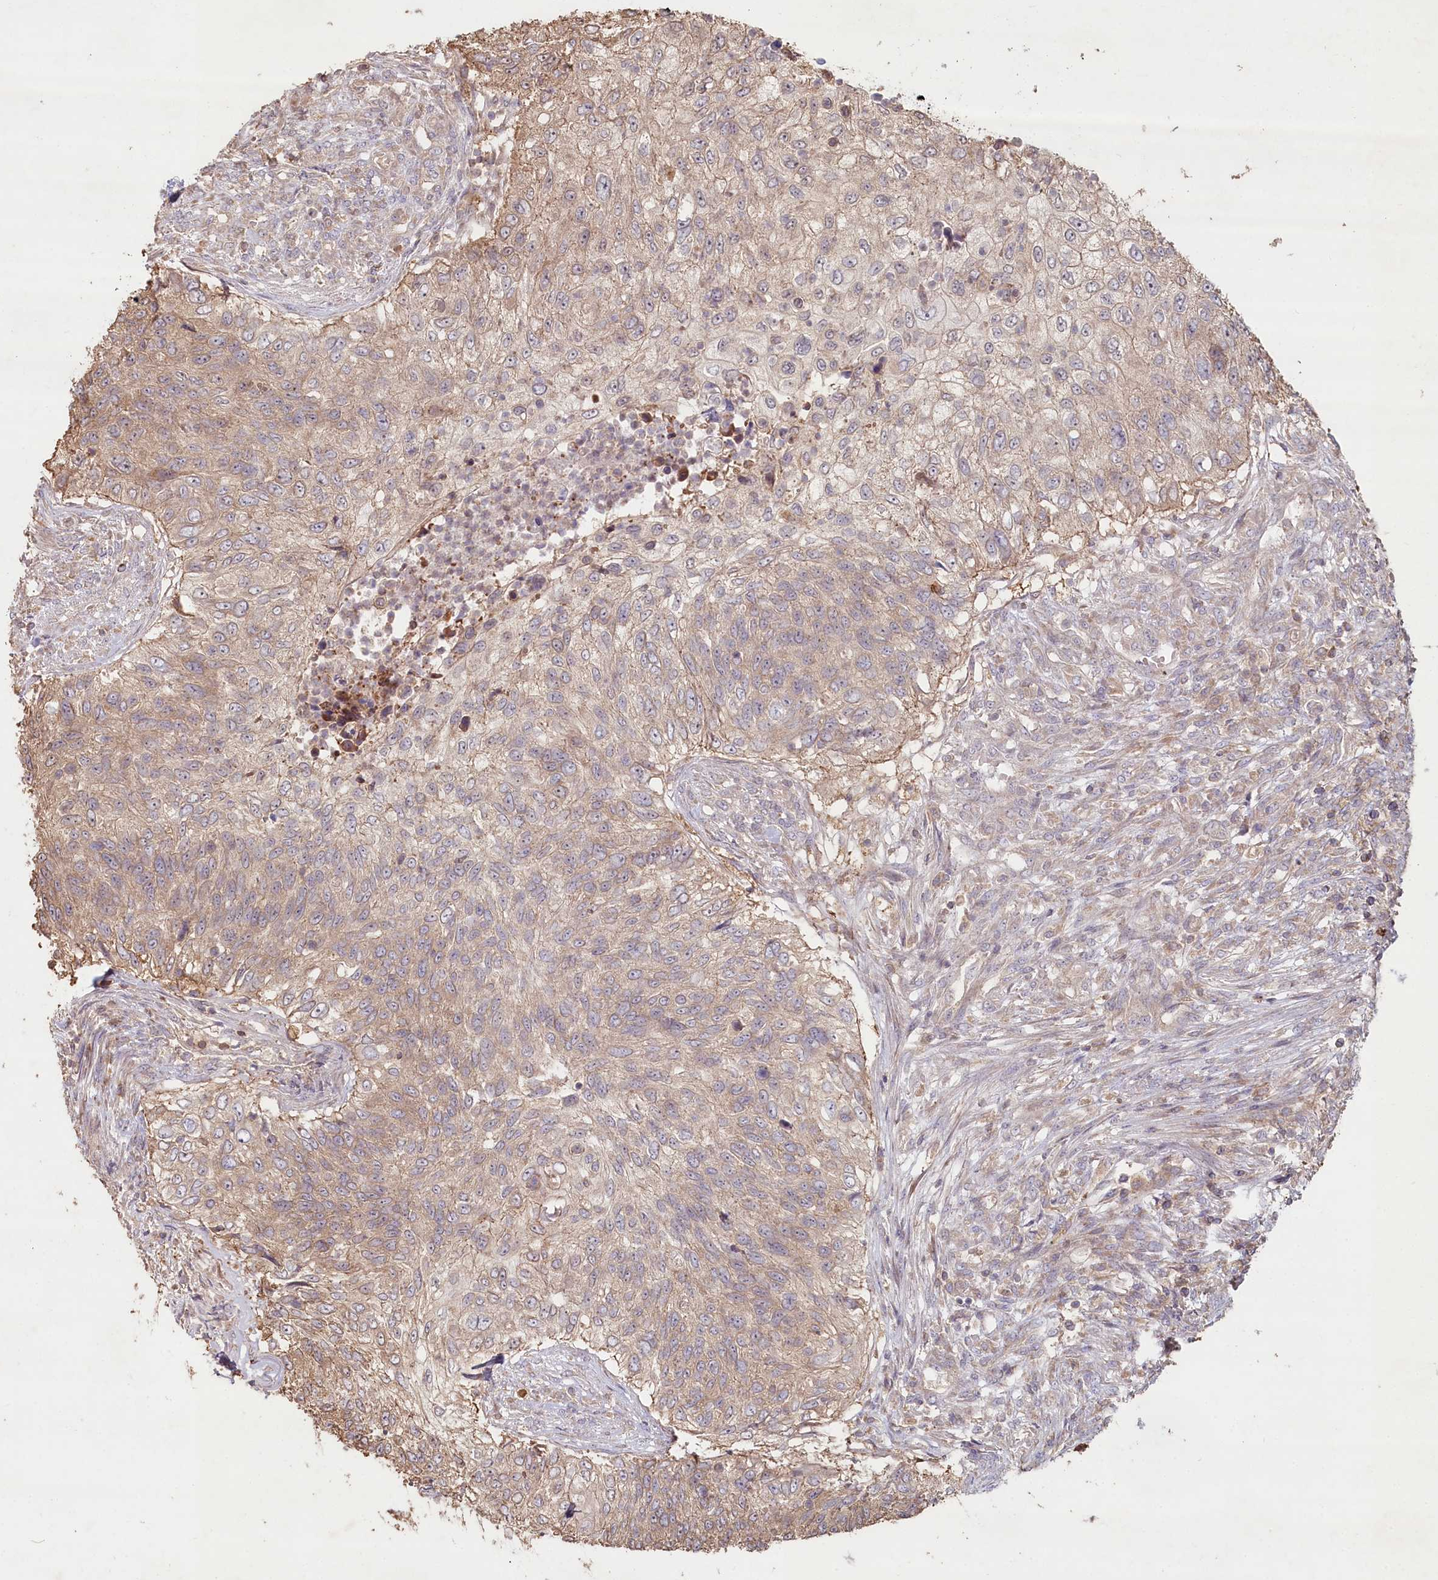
{"staining": {"intensity": "weak", "quantity": "25%-75%", "location": "cytoplasmic/membranous"}, "tissue": "urothelial cancer", "cell_type": "Tumor cells", "image_type": "cancer", "snomed": [{"axis": "morphology", "description": "Urothelial carcinoma, High grade"}, {"axis": "topography", "description": "Urinary bladder"}], "caption": "IHC of urothelial cancer shows low levels of weak cytoplasmic/membranous positivity in approximately 25%-75% of tumor cells.", "gene": "HAL", "patient": {"sex": "female", "age": 60}}